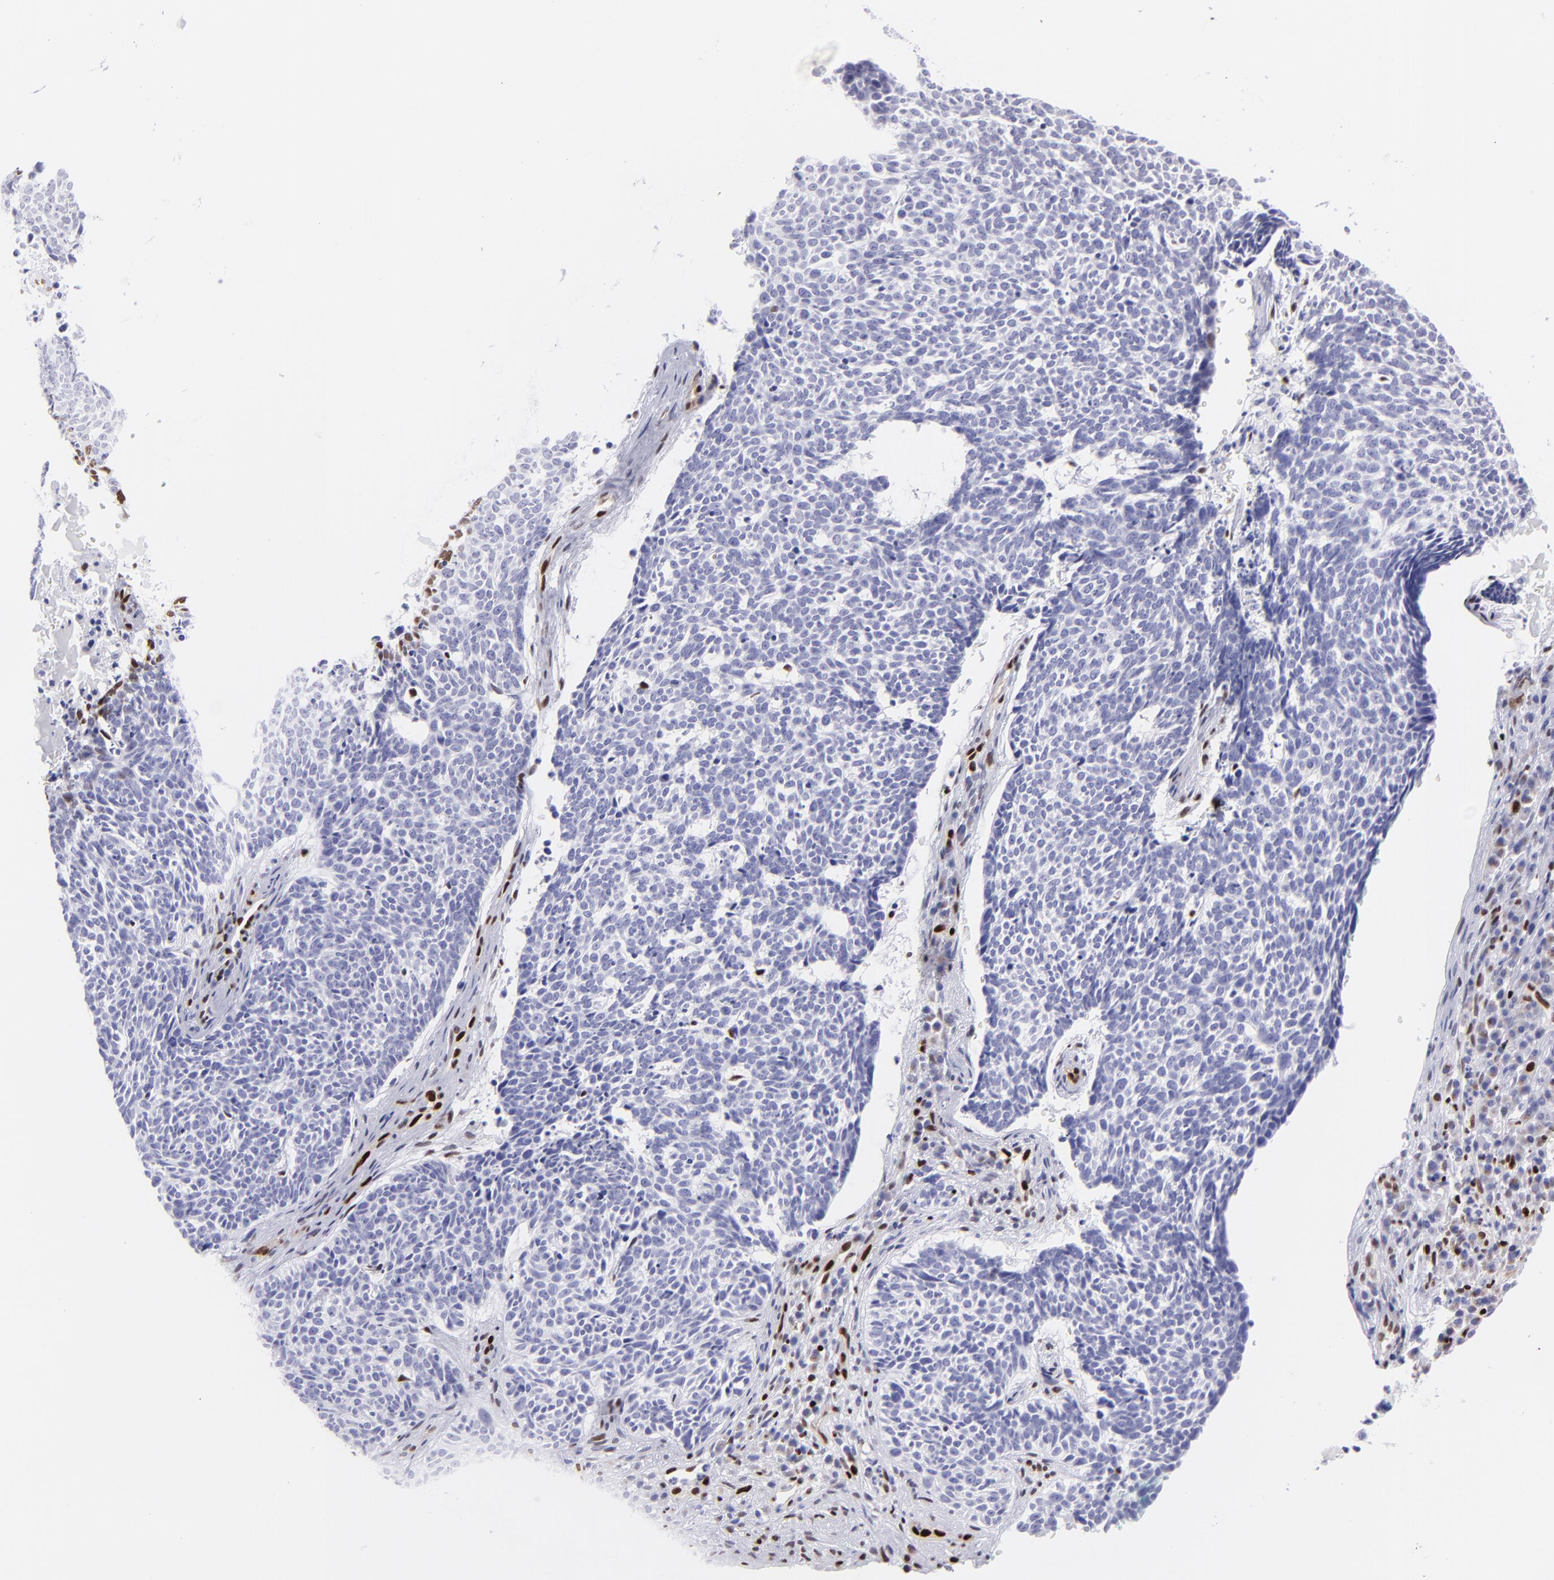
{"staining": {"intensity": "negative", "quantity": "none", "location": "none"}, "tissue": "skin cancer", "cell_type": "Tumor cells", "image_type": "cancer", "snomed": [{"axis": "morphology", "description": "Basal cell carcinoma"}, {"axis": "topography", "description": "Skin"}], "caption": "Tumor cells show no significant positivity in skin basal cell carcinoma.", "gene": "ETS1", "patient": {"sex": "female", "age": 89}}